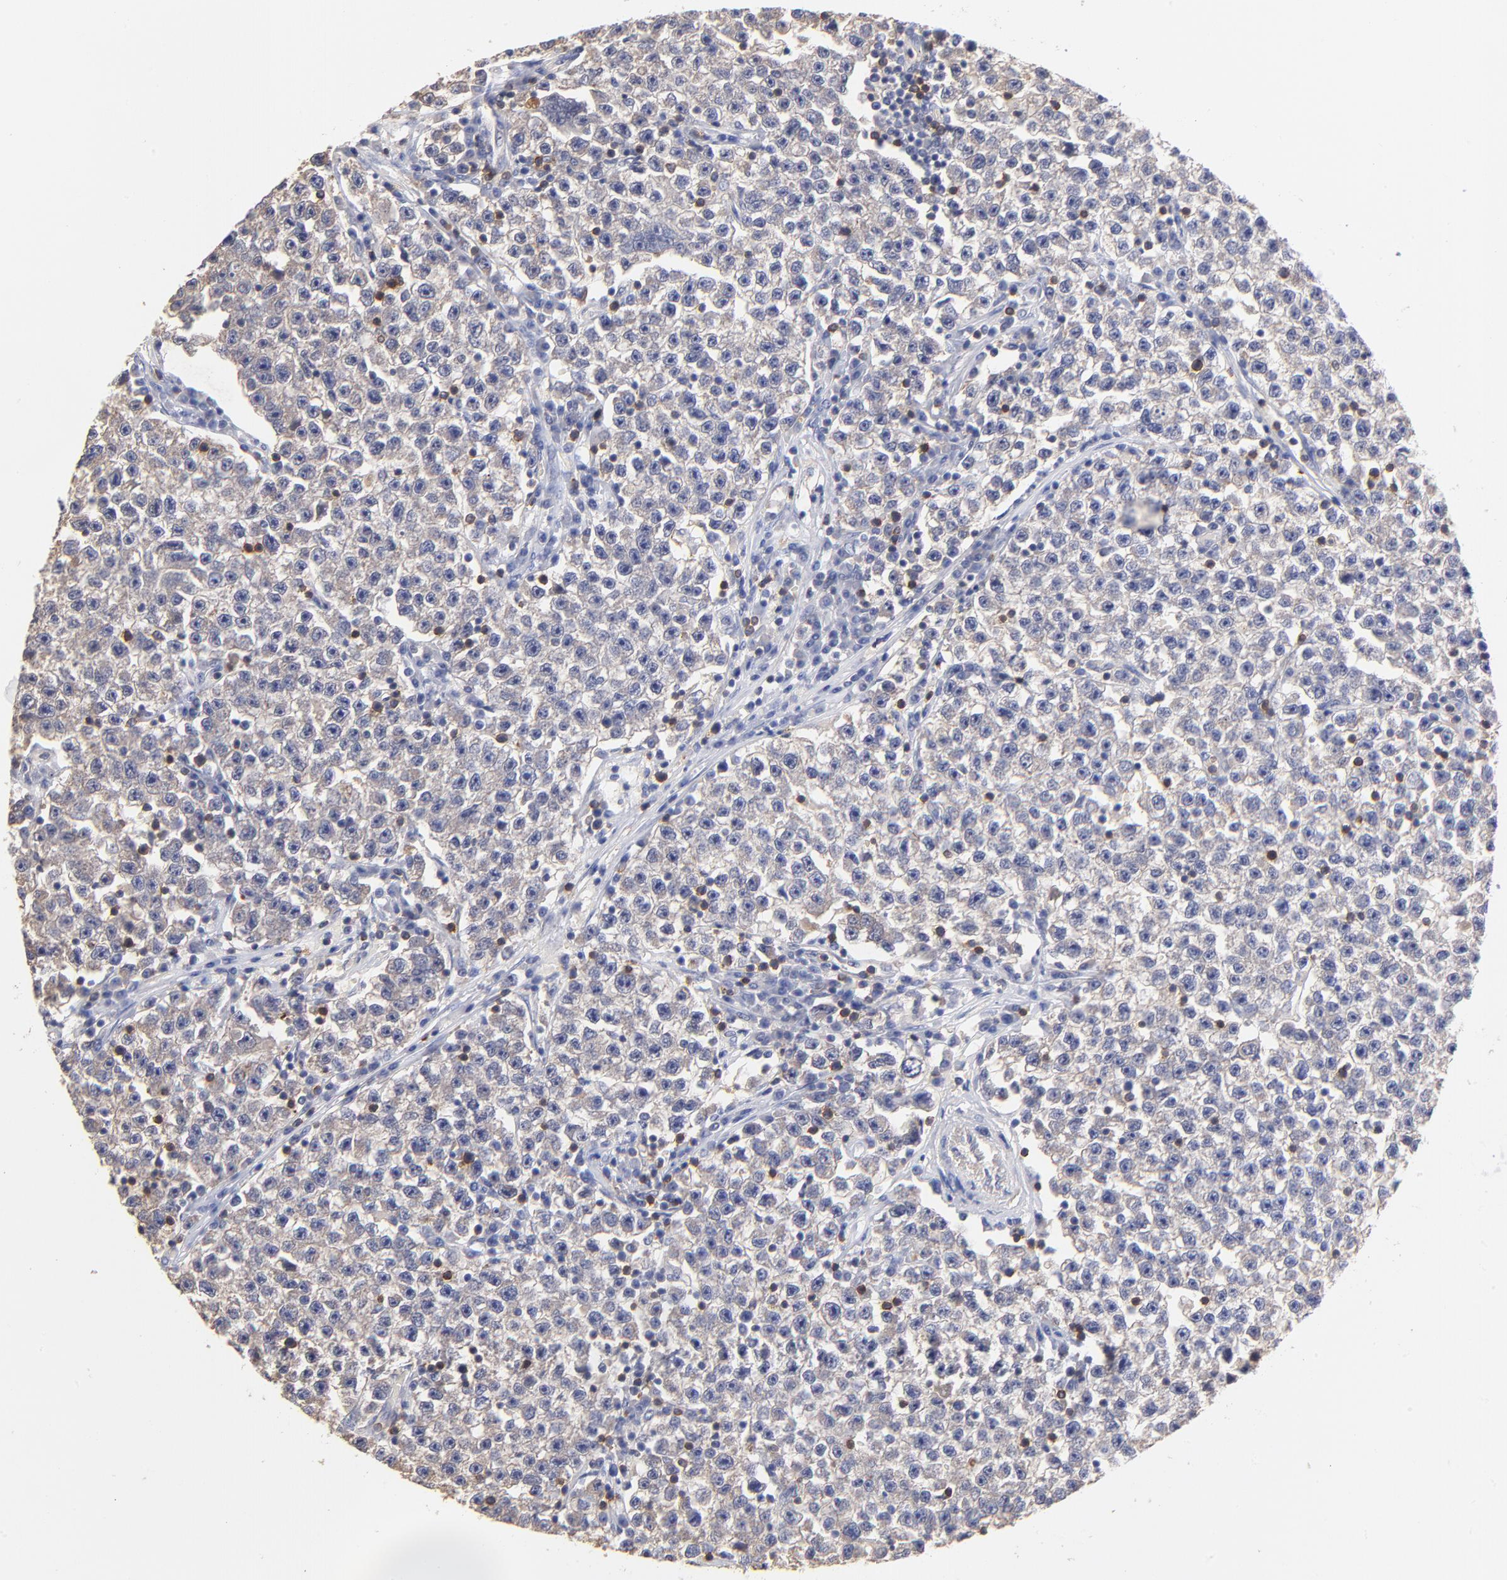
{"staining": {"intensity": "negative", "quantity": "none", "location": "none"}, "tissue": "testis cancer", "cell_type": "Tumor cells", "image_type": "cancer", "snomed": [{"axis": "morphology", "description": "Seminoma, NOS"}, {"axis": "topography", "description": "Testis"}], "caption": "The photomicrograph shows no significant staining in tumor cells of testis cancer.", "gene": "KREMEN2", "patient": {"sex": "male", "age": 22}}